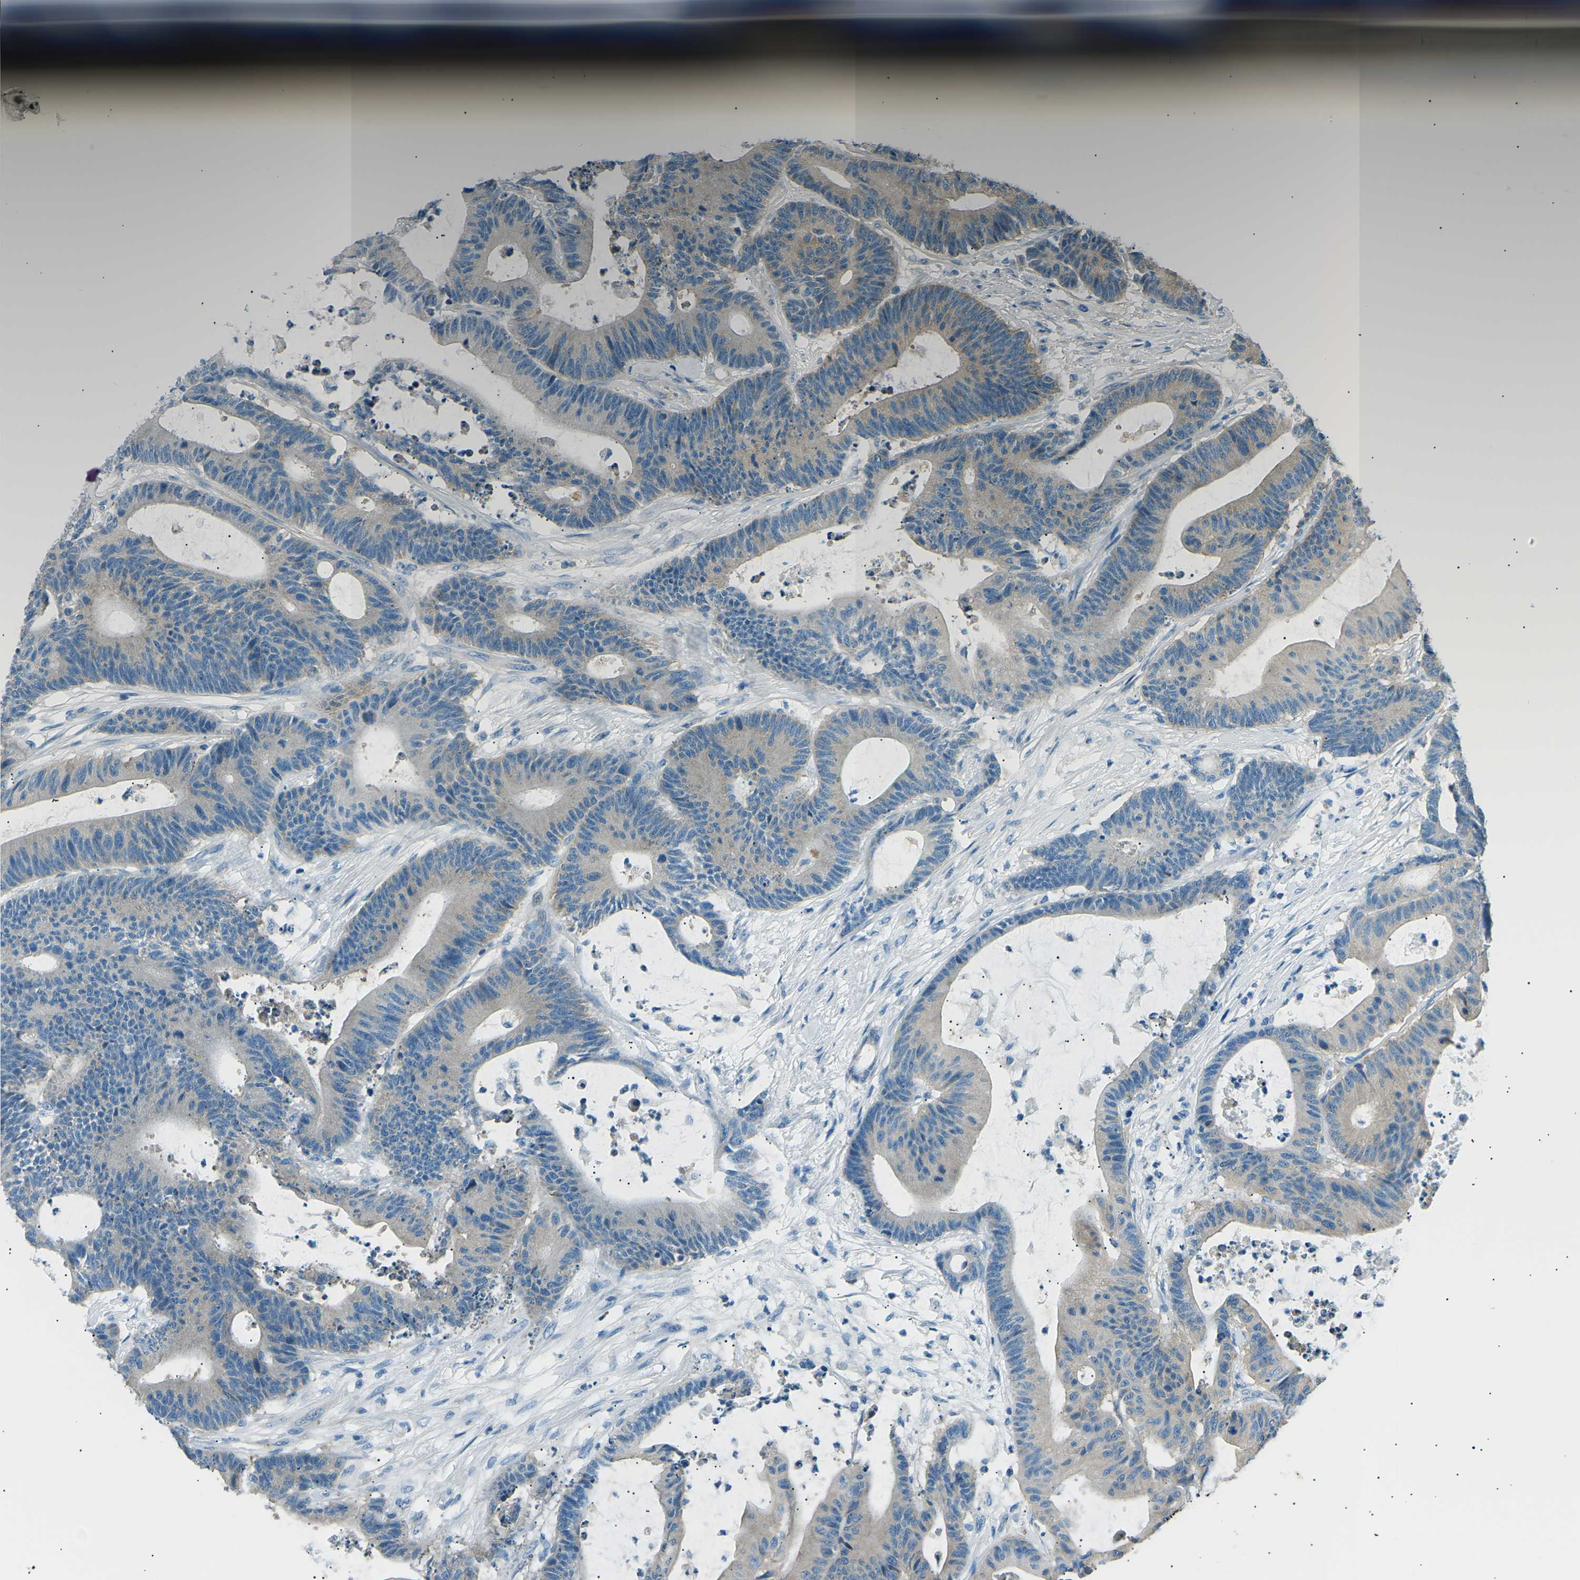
{"staining": {"intensity": "weak", "quantity": "25%-75%", "location": "cytoplasmic/membranous"}, "tissue": "colorectal cancer", "cell_type": "Tumor cells", "image_type": "cancer", "snomed": [{"axis": "morphology", "description": "Adenocarcinoma, NOS"}, {"axis": "topography", "description": "Colon"}], "caption": "An image of human colorectal adenocarcinoma stained for a protein shows weak cytoplasmic/membranous brown staining in tumor cells.", "gene": "SLK", "patient": {"sex": "female", "age": 84}}